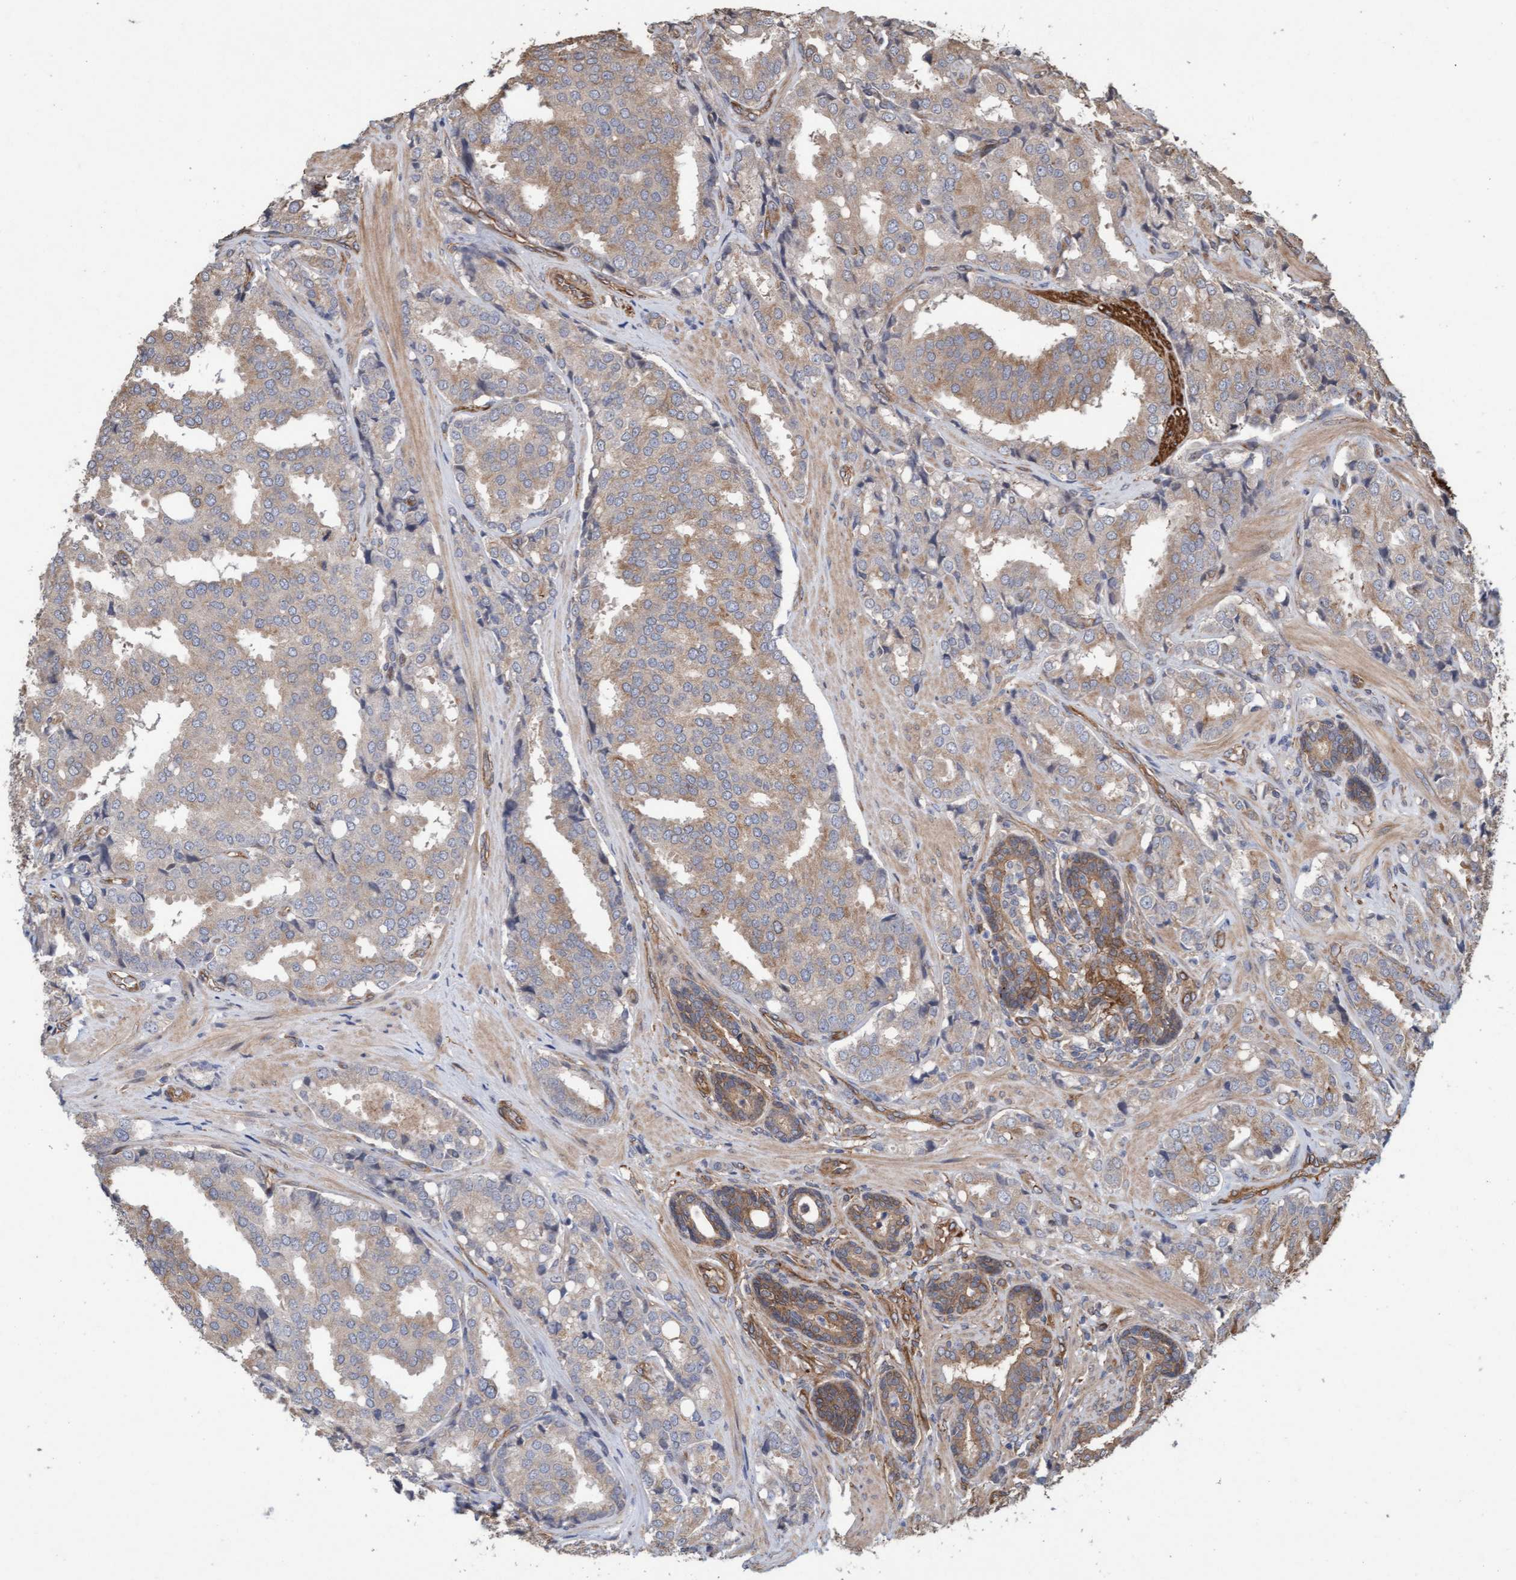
{"staining": {"intensity": "moderate", "quantity": "<25%", "location": "cytoplasmic/membranous"}, "tissue": "prostate cancer", "cell_type": "Tumor cells", "image_type": "cancer", "snomed": [{"axis": "morphology", "description": "Adenocarcinoma, High grade"}, {"axis": "topography", "description": "Prostate"}], "caption": "Immunohistochemical staining of prostate high-grade adenocarcinoma reveals low levels of moderate cytoplasmic/membranous positivity in about <25% of tumor cells.", "gene": "CDC42EP4", "patient": {"sex": "male", "age": 50}}